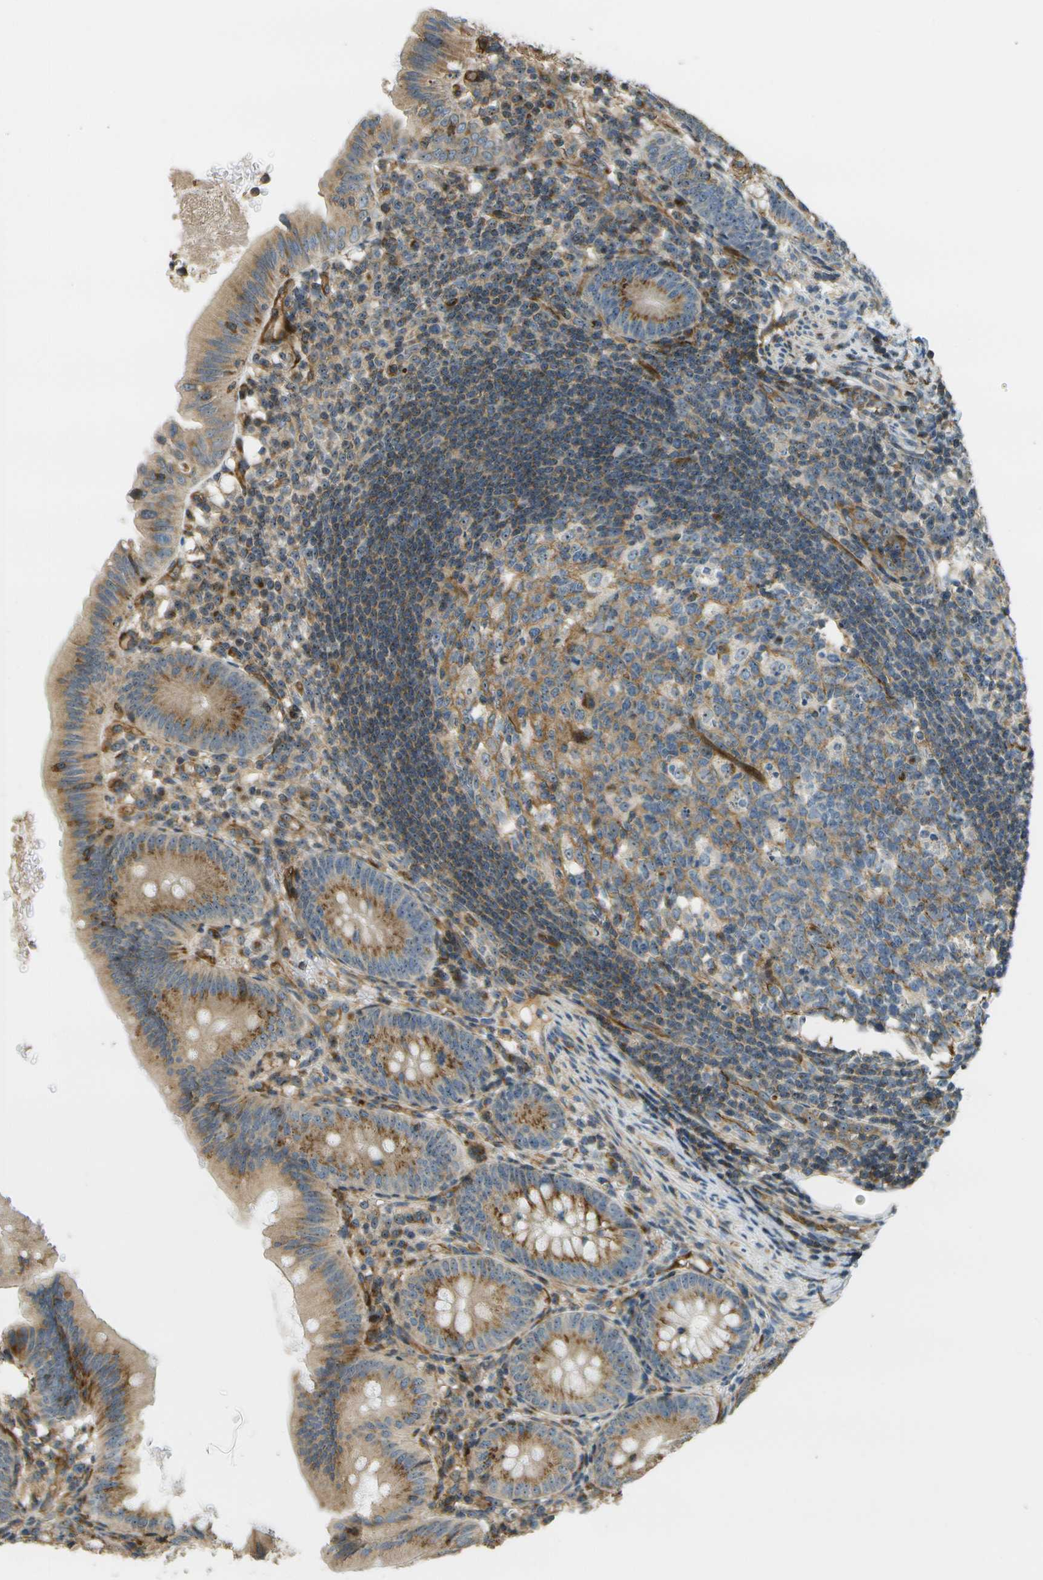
{"staining": {"intensity": "moderate", "quantity": ">75%", "location": "cytoplasmic/membranous,nuclear"}, "tissue": "appendix", "cell_type": "Glandular cells", "image_type": "normal", "snomed": [{"axis": "morphology", "description": "Normal tissue, NOS"}, {"axis": "topography", "description": "Appendix"}], "caption": "Protein expression analysis of benign human appendix reveals moderate cytoplasmic/membranous,nuclear positivity in approximately >75% of glandular cells.", "gene": "LRP12", "patient": {"sex": "male", "age": 1}}